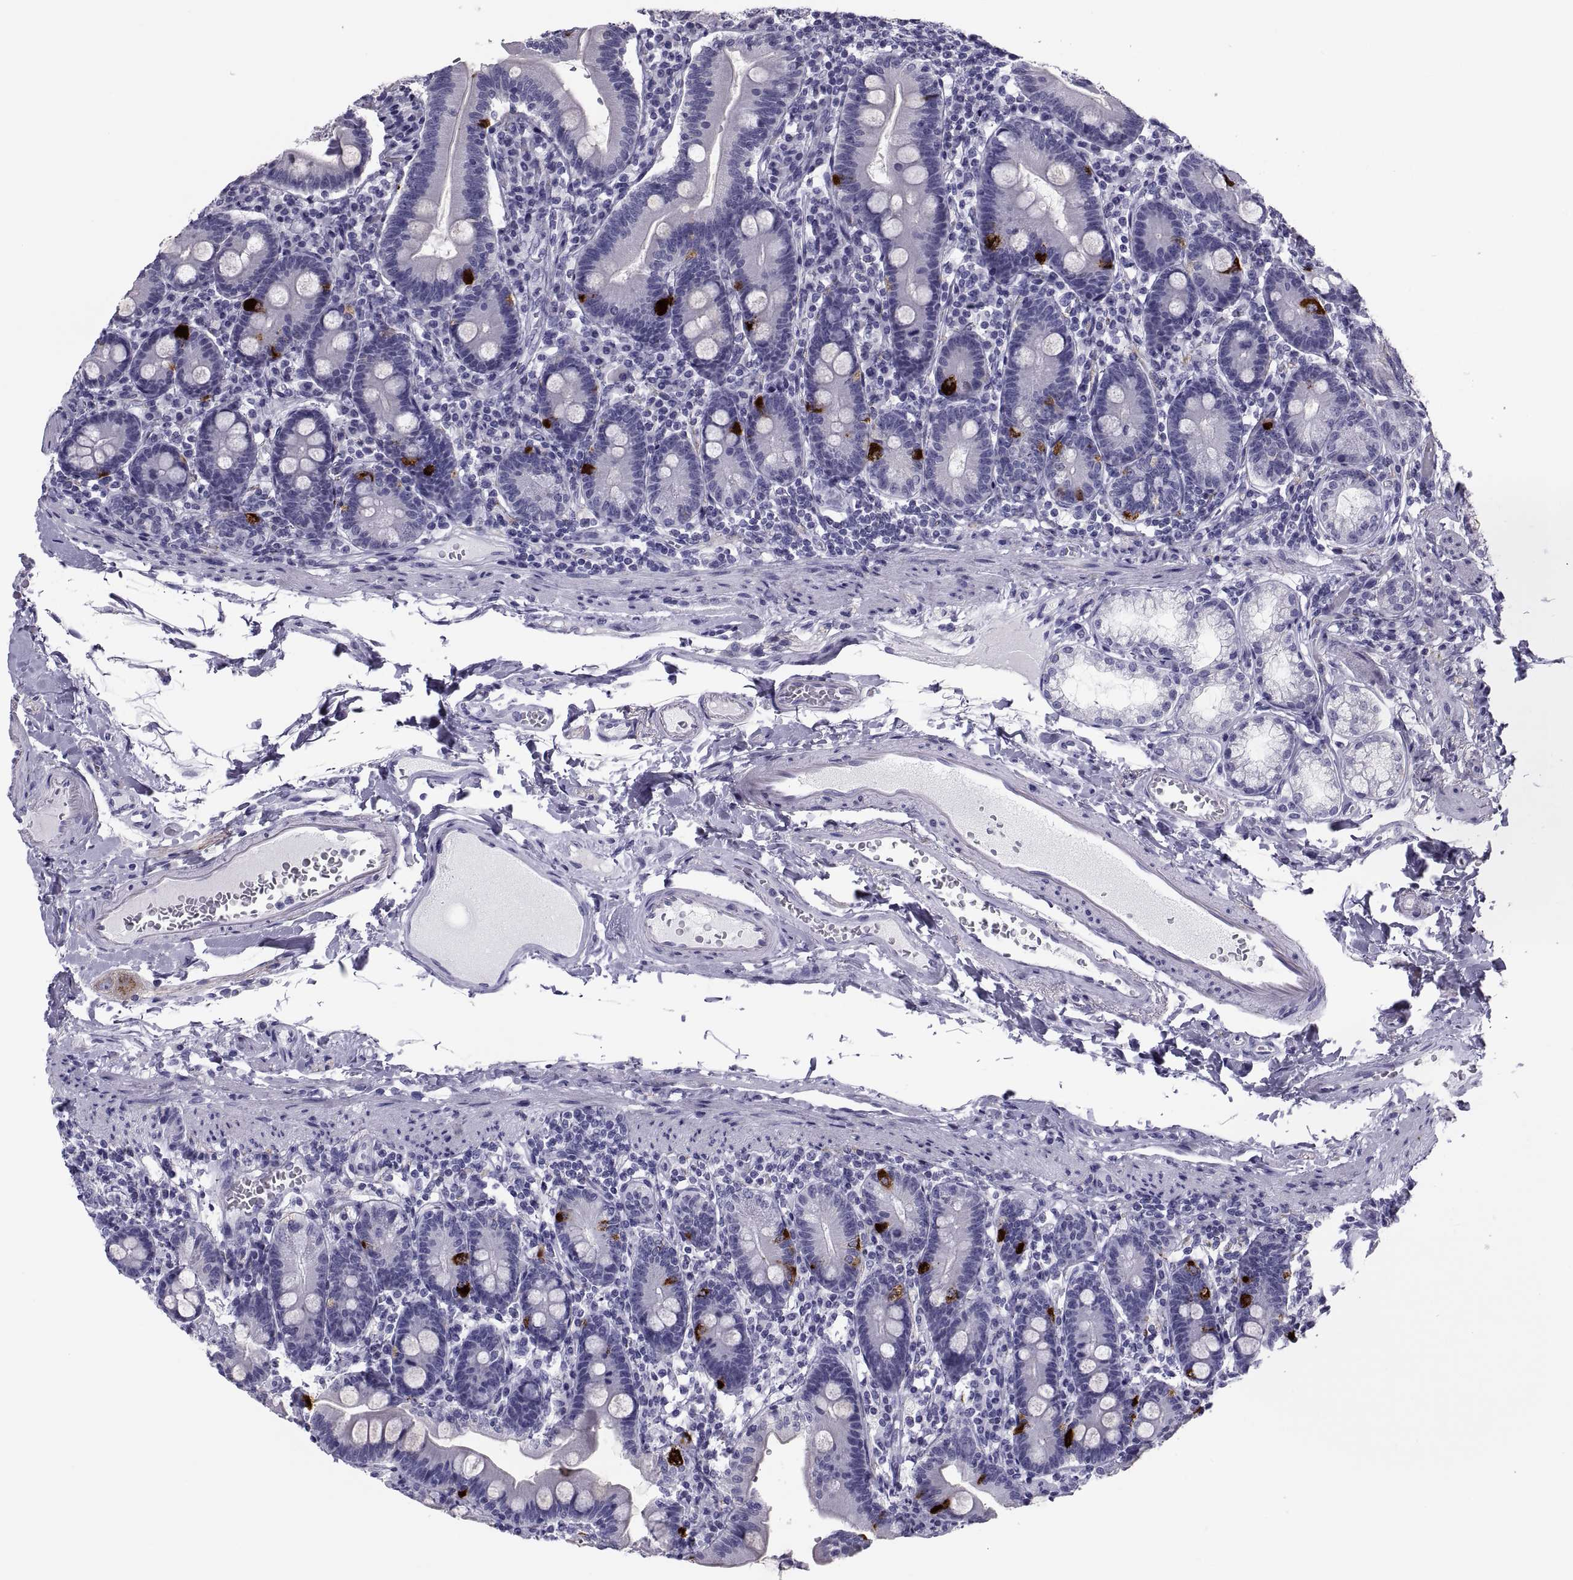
{"staining": {"intensity": "strong", "quantity": "<25%", "location": "cytoplasmic/membranous"}, "tissue": "duodenum", "cell_type": "Glandular cells", "image_type": "normal", "snomed": [{"axis": "morphology", "description": "Normal tissue, NOS"}, {"axis": "topography", "description": "Duodenum"}], "caption": "High-power microscopy captured an immunohistochemistry (IHC) histopathology image of unremarkable duodenum, revealing strong cytoplasmic/membranous positivity in about <25% of glandular cells.", "gene": "DEFB129", "patient": {"sex": "female", "age": 67}}